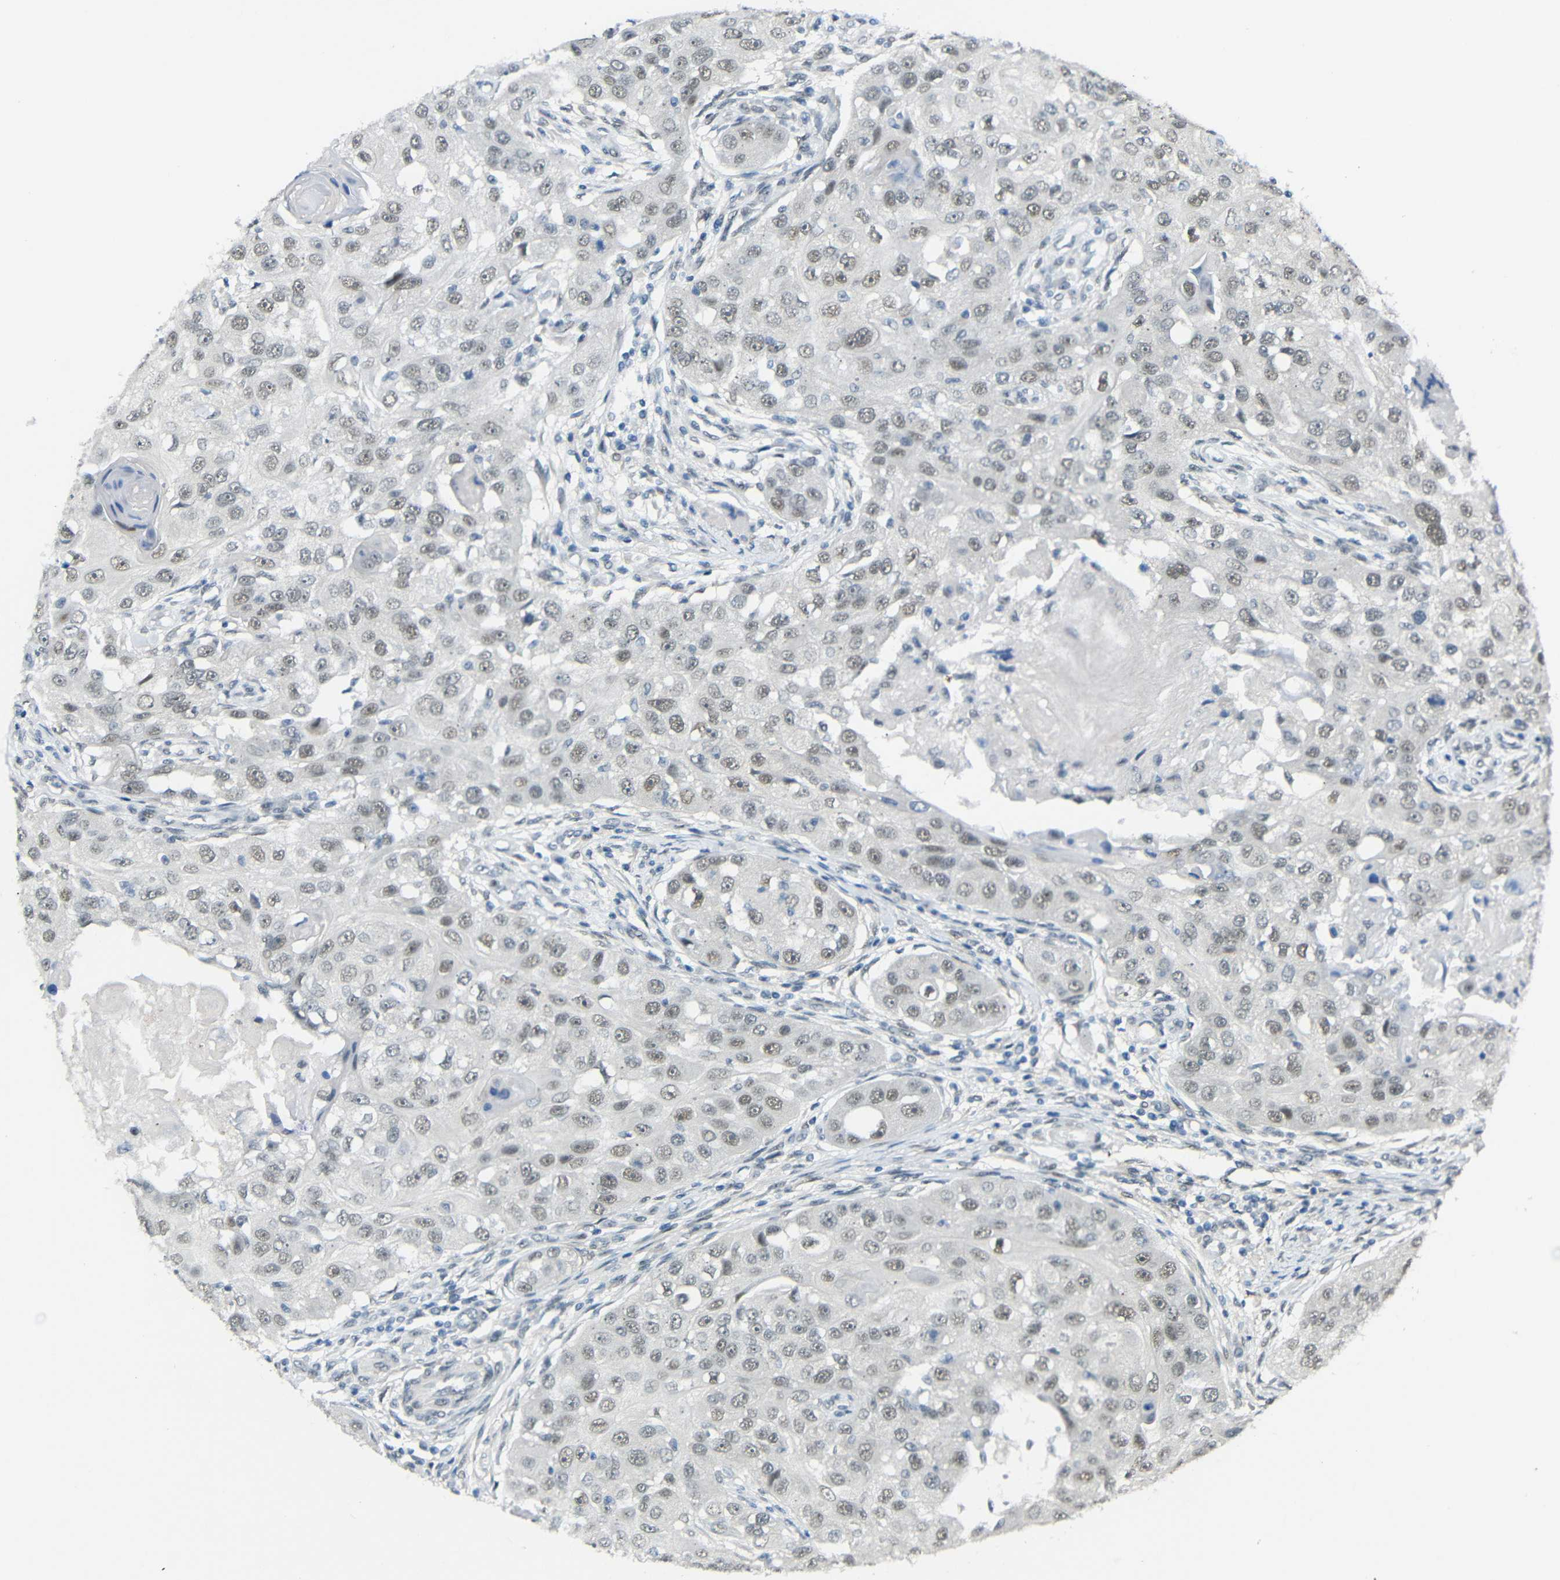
{"staining": {"intensity": "weak", "quantity": "25%-75%", "location": "nuclear"}, "tissue": "head and neck cancer", "cell_type": "Tumor cells", "image_type": "cancer", "snomed": [{"axis": "morphology", "description": "Normal tissue, NOS"}, {"axis": "morphology", "description": "Squamous cell carcinoma, NOS"}, {"axis": "topography", "description": "Skeletal muscle"}, {"axis": "topography", "description": "Head-Neck"}], "caption": "A photomicrograph of squamous cell carcinoma (head and neck) stained for a protein demonstrates weak nuclear brown staining in tumor cells.", "gene": "GPR158", "patient": {"sex": "male", "age": 51}}